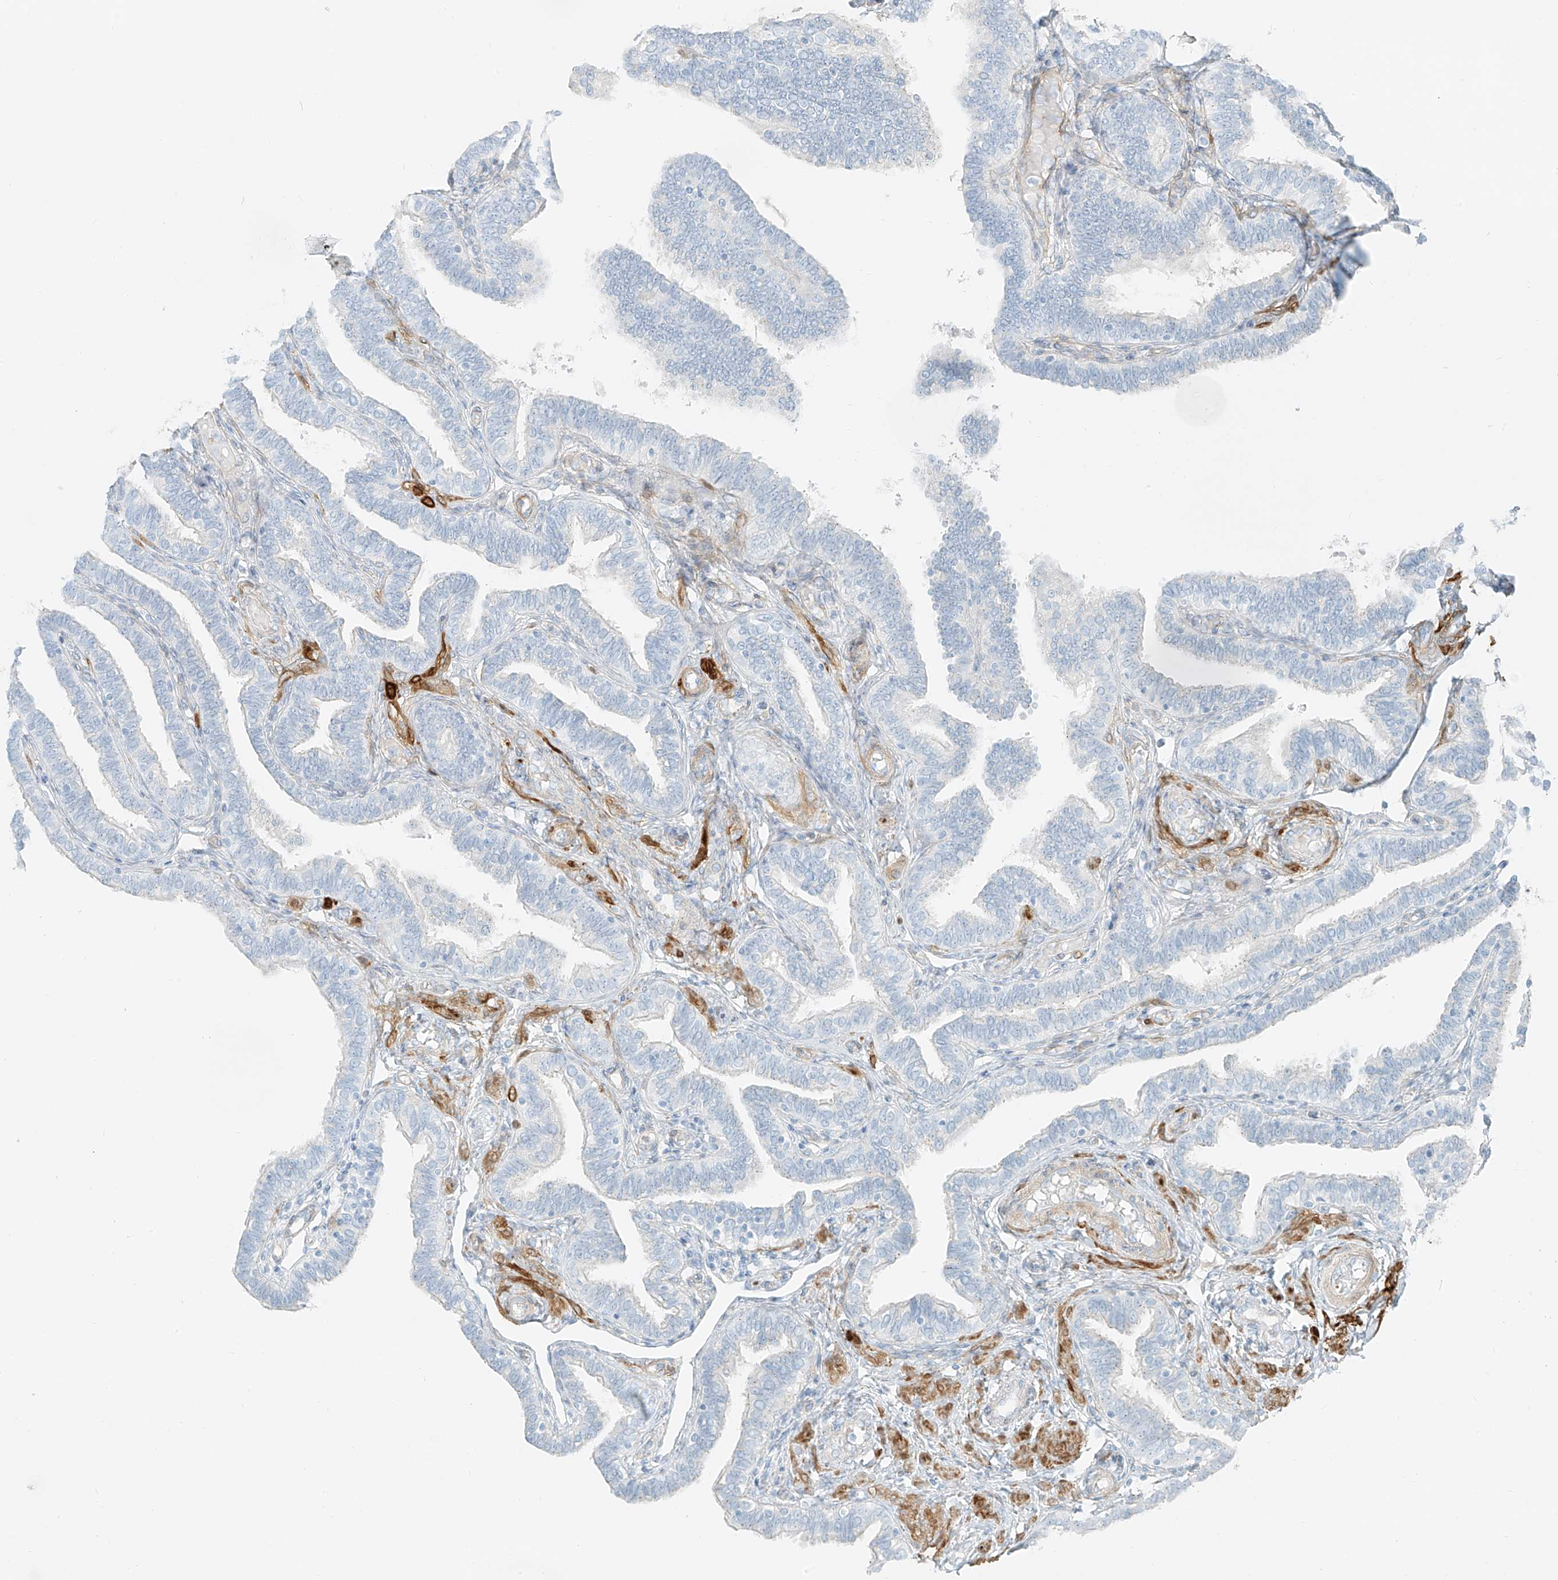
{"staining": {"intensity": "negative", "quantity": "none", "location": "none"}, "tissue": "fallopian tube", "cell_type": "Glandular cells", "image_type": "normal", "snomed": [{"axis": "morphology", "description": "Normal tissue, NOS"}, {"axis": "topography", "description": "Fallopian tube"}], "caption": "This micrograph is of unremarkable fallopian tube stained with IHC to label a protein in brown with the nuclei are counter-stained blue. There is no positivity in glandular cells.", "gene": "SMCP", "patient": {"sex": "female", "age": 39}}